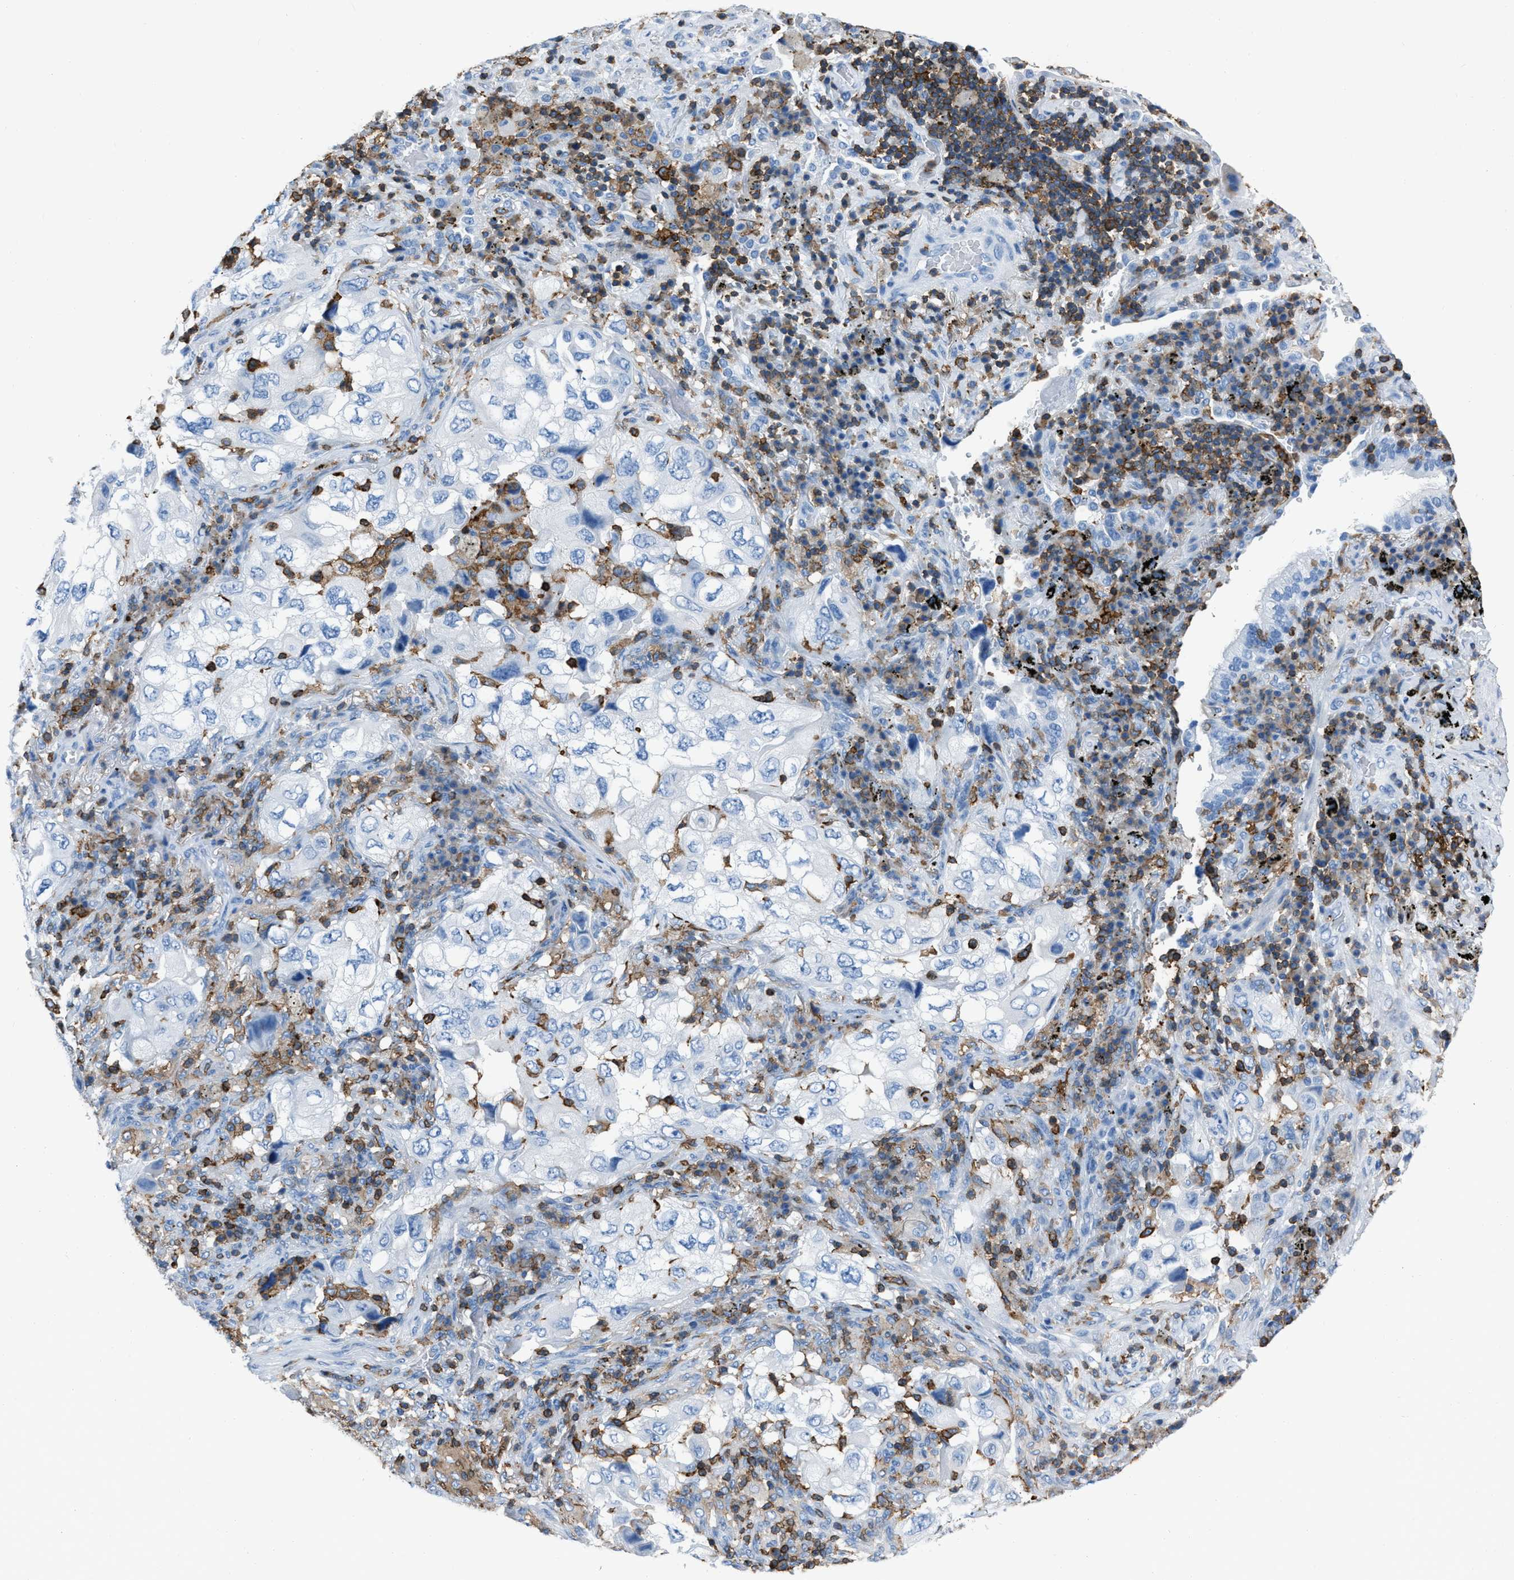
{"staining": {"intensity": "negative", "quantity": "none", "location": "none"}, "tissue": "lung cancer", "cell_type": "Tumor cells", "image_type": "cancer", "snomed": [{"axis": "morphology", "description": "Adenocarcinoma, NOS"}, {"axis": "topography", "description": "Lung"}], "caption": "IHC of lung cancer shows no staining in tumor cells.", "gene": "LSP1", "patient": {"sex": "male", "age": 64}}